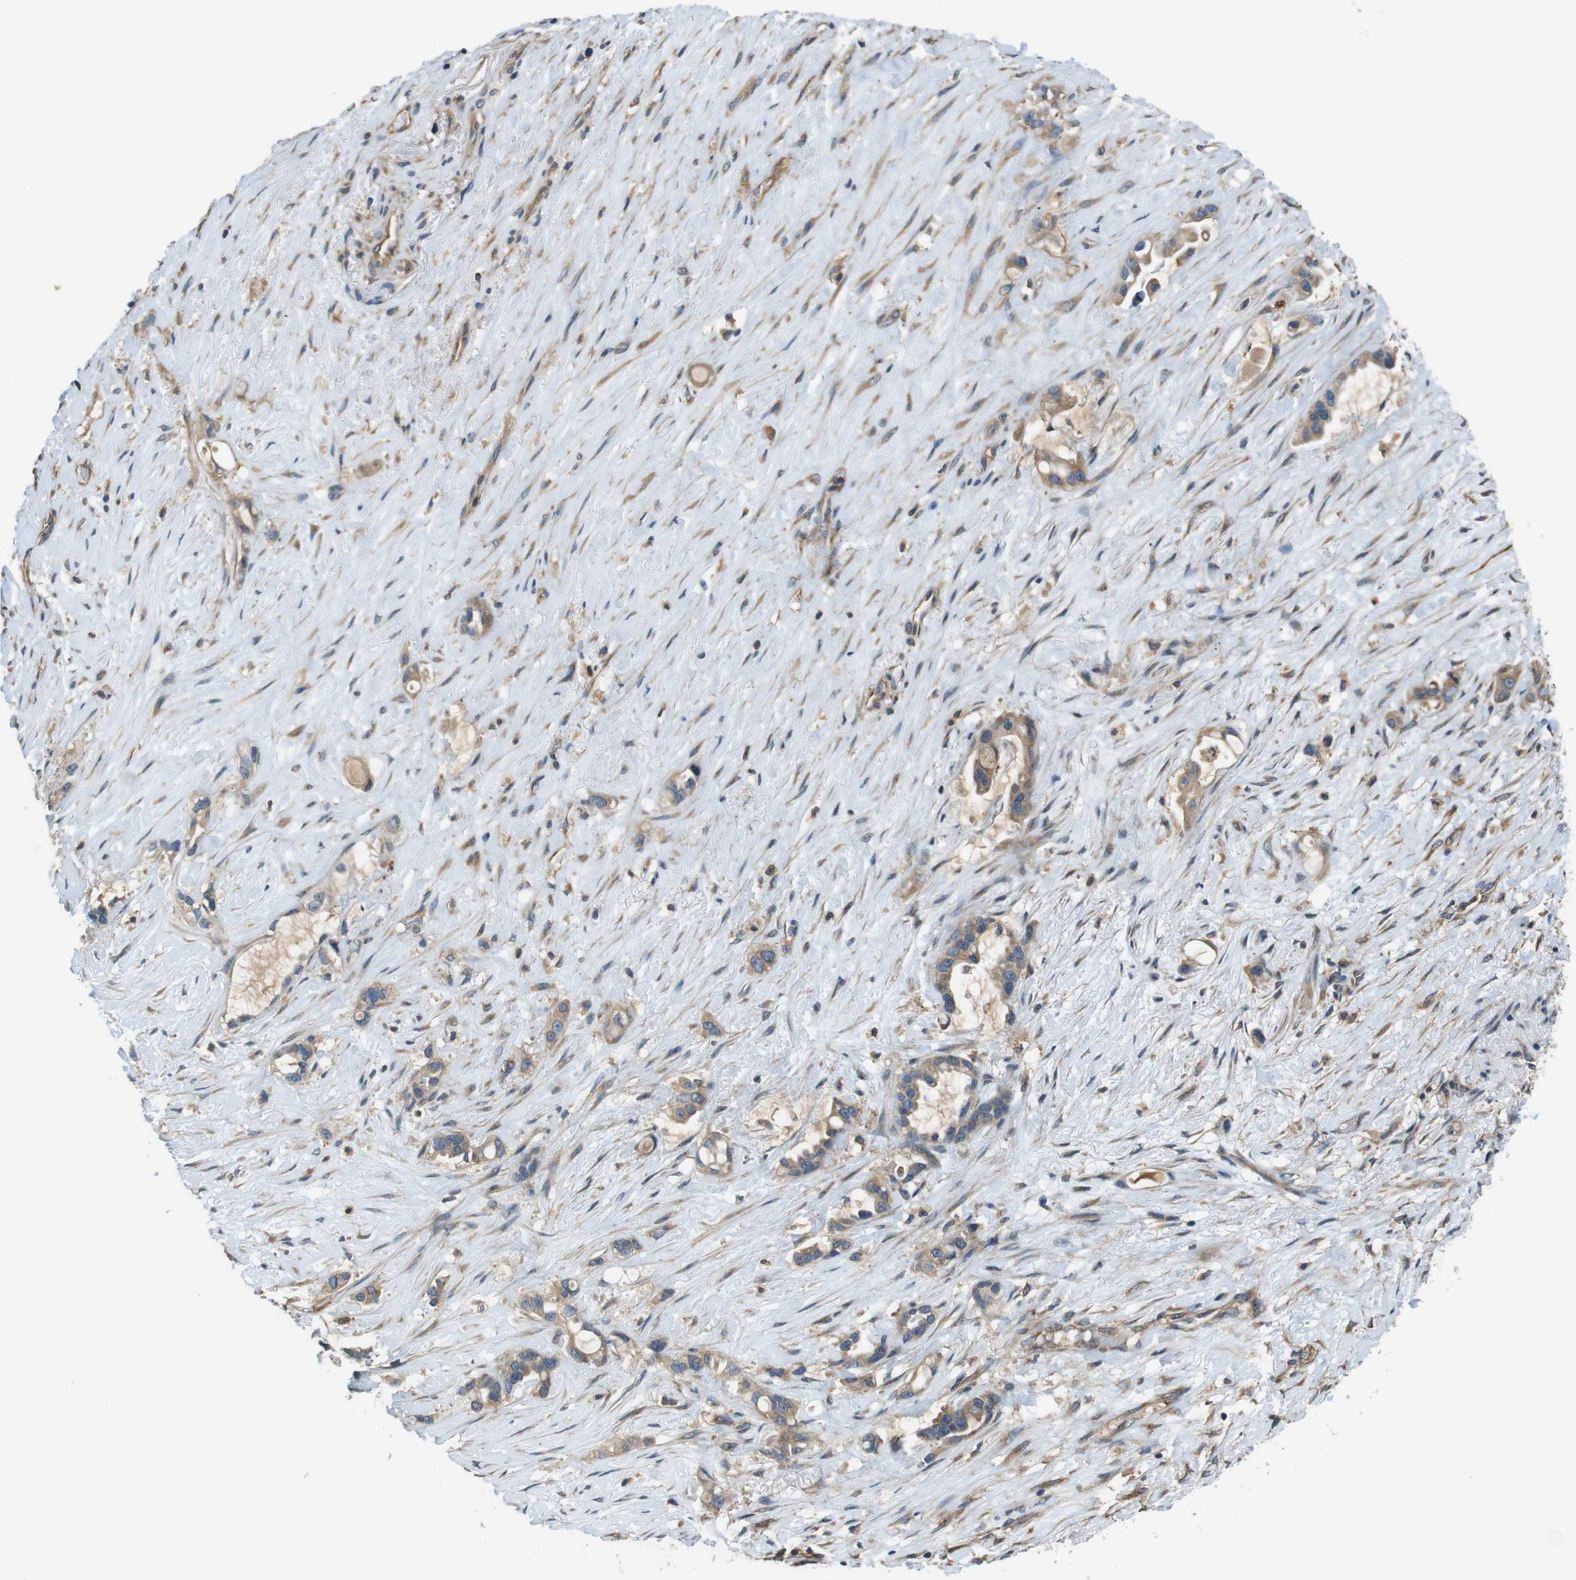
{"staining": {"intensity": "weak", "quantity": ">75%", "location": "cytoplasmic/membranous"}, "tissue": "liver cancer", "cell_type": "Tumor cells", "image_type": "cancer", "snomed": [{"axis": "morphology", "description": "Cholangiocarcinoma"}, {"axis": "topography", "description": "Liver"}], "caption": "Protein expression analysis of human liver cancer reveals weak cytoplasmic/membranous staining in approximately >75% of tumor cells.", "gene": "DCTN1", "patient": {"sex": "female", "age": 65}}